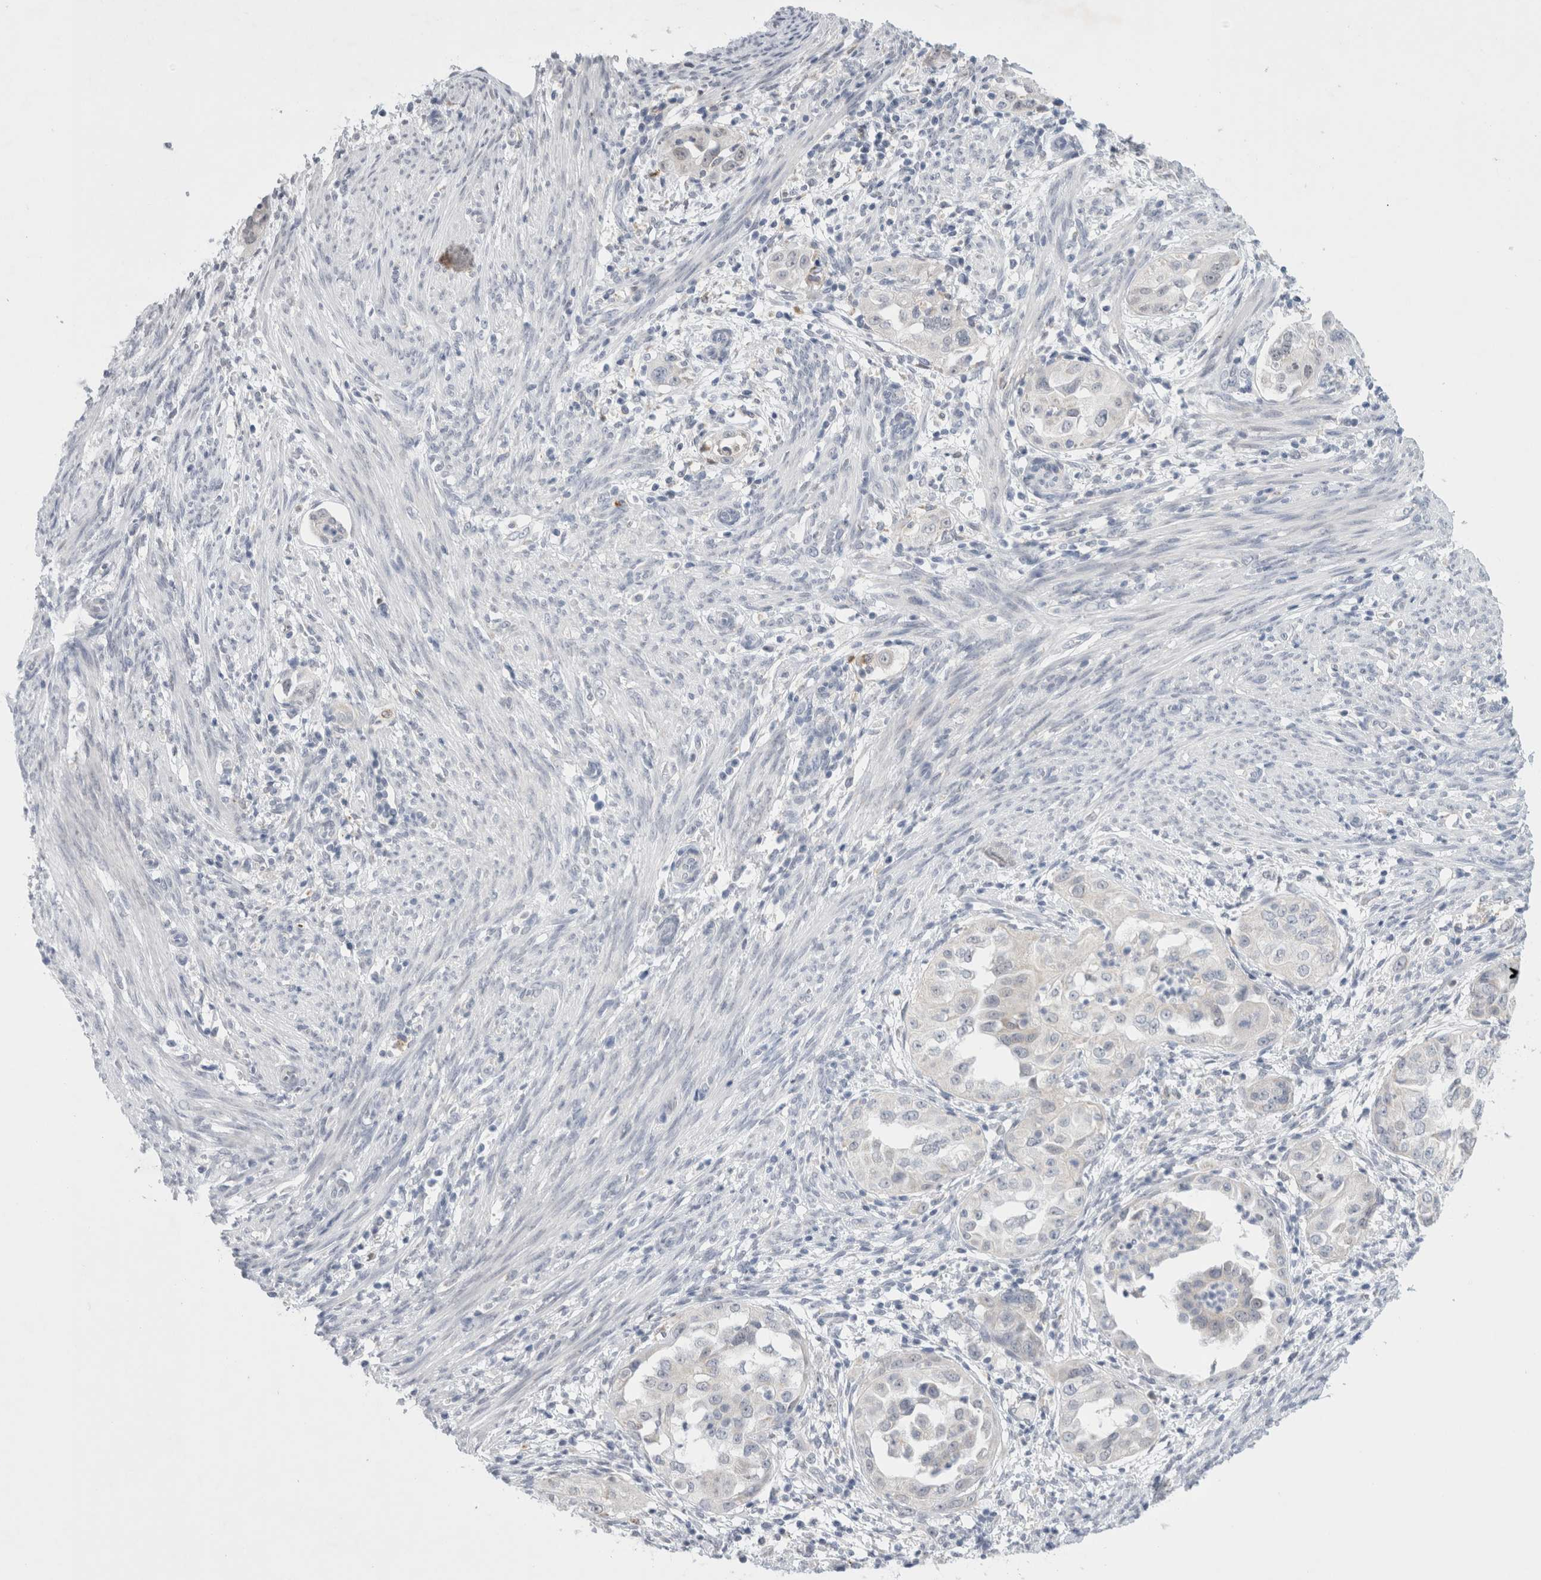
{"staining": {"intensity": "negative", "quantity": "none", "location": "none"}, "tissue": "endometrial cancer", "cell_type": "Tumor cells", "image_type": "cancer", "snomed": [{"axis": "morphology", "description": "Adenocarcinoma, NOS"}, {"axis": "topography", "description": "Endometrium"}], "caption": "Immunohistochemical staining of human endometrial adenocarcinoma displays no significant expression in tumor cells. (Brightfield microscopy of DAB IHC at high magnification).", "gene": "SLC22A12", "patient": {"sex": "female", "age": 85}}